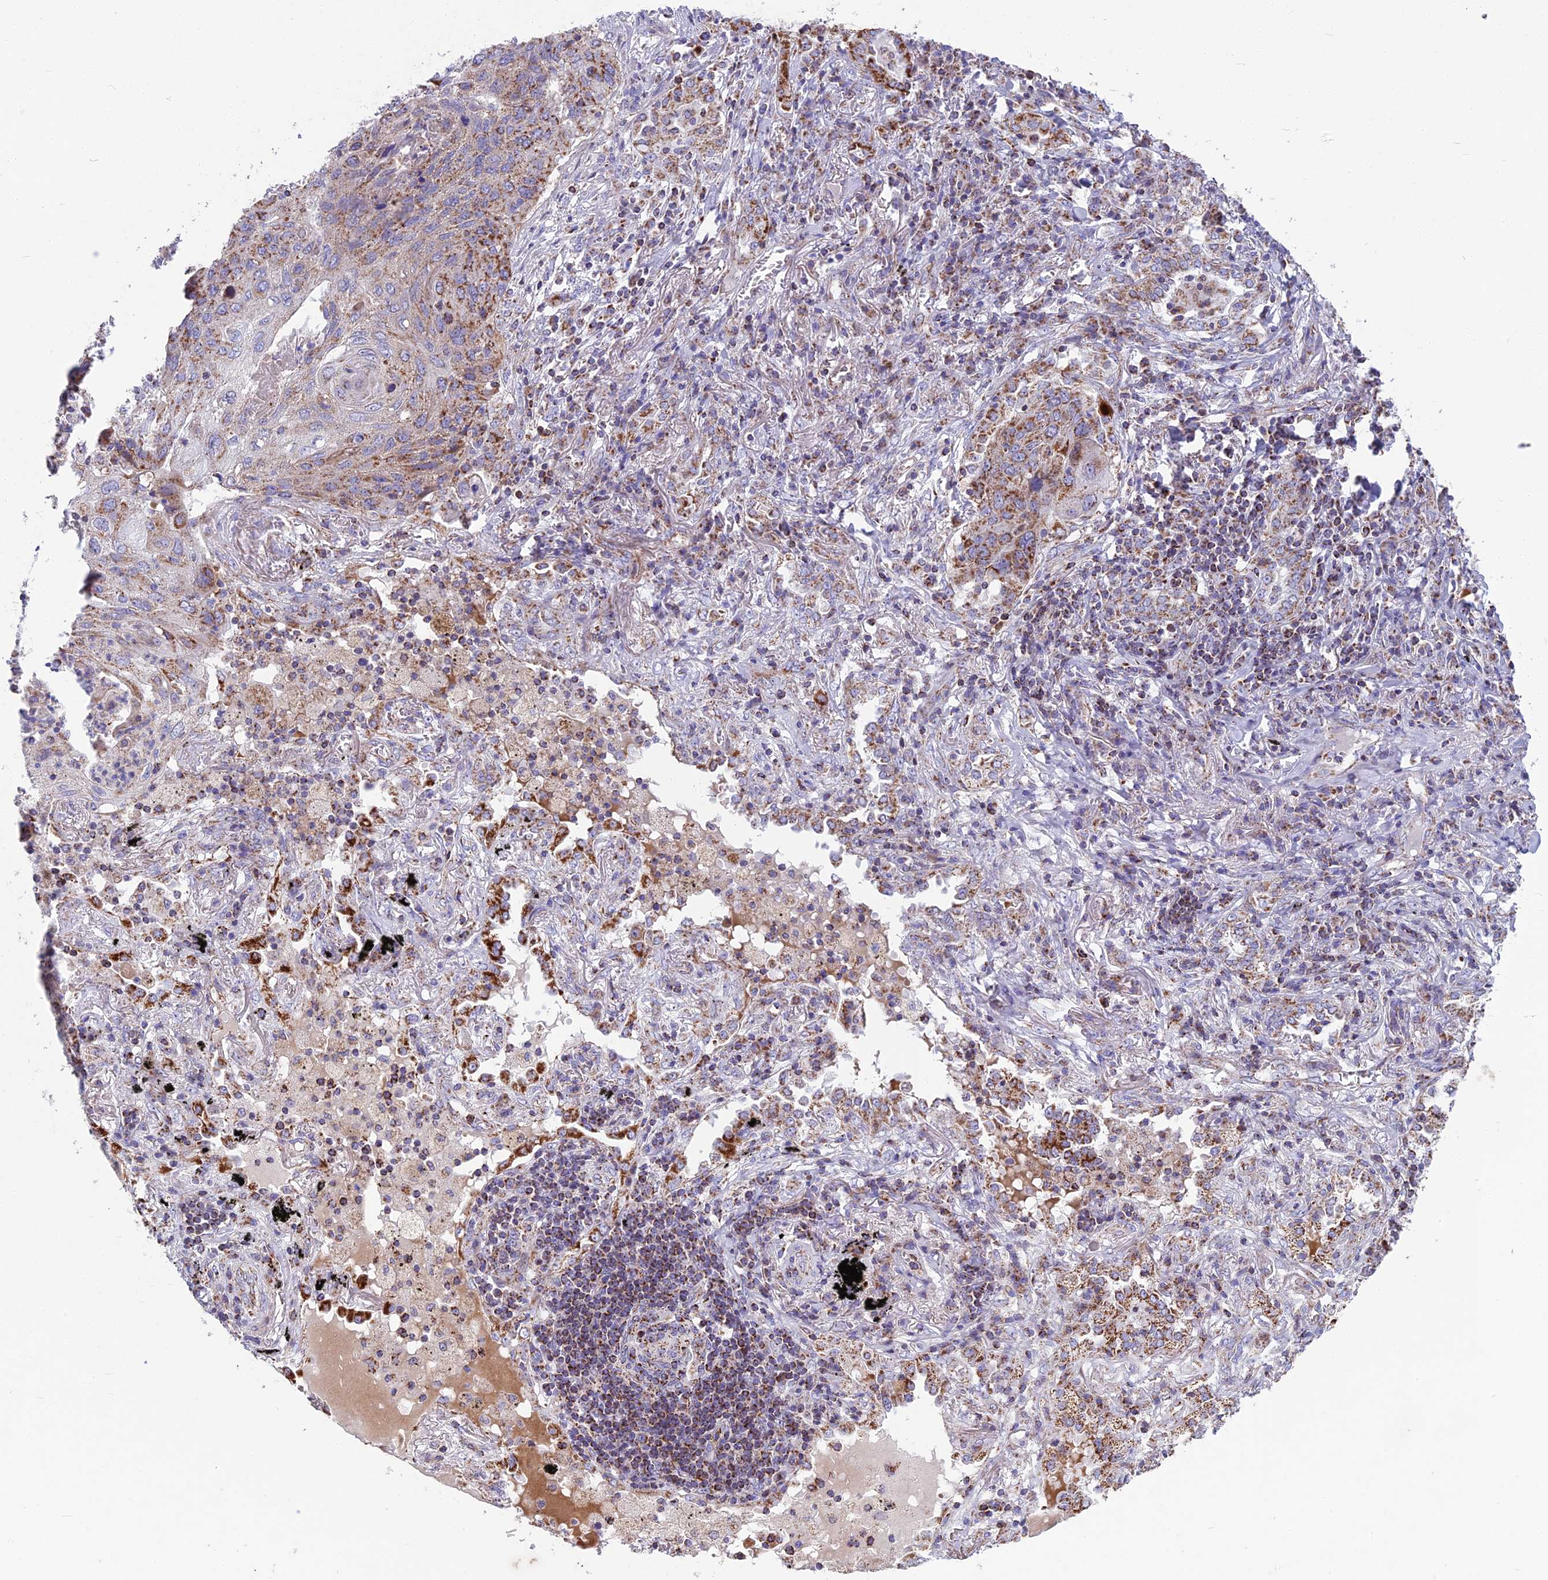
{"staining": {"intensity": "moderate", "quantity": ">75%", "location": "cytoplasmic/membranous"}, "tissue": "lung cancer", "cell_type": "Tumor cells", "image_type": "cancer", "snomed": [{"axis": "morphology", "description": "Squamous cell carcinoma, NOS"}, {"axis": "topography", "description": "Lung"}], "caption": "Human lung cancer (squamous cell carcinoma) stained with a protein marker shows moderate staining in tumor cells.", "gene": "CS", "patient": {"sex": "female", "age": 63}}